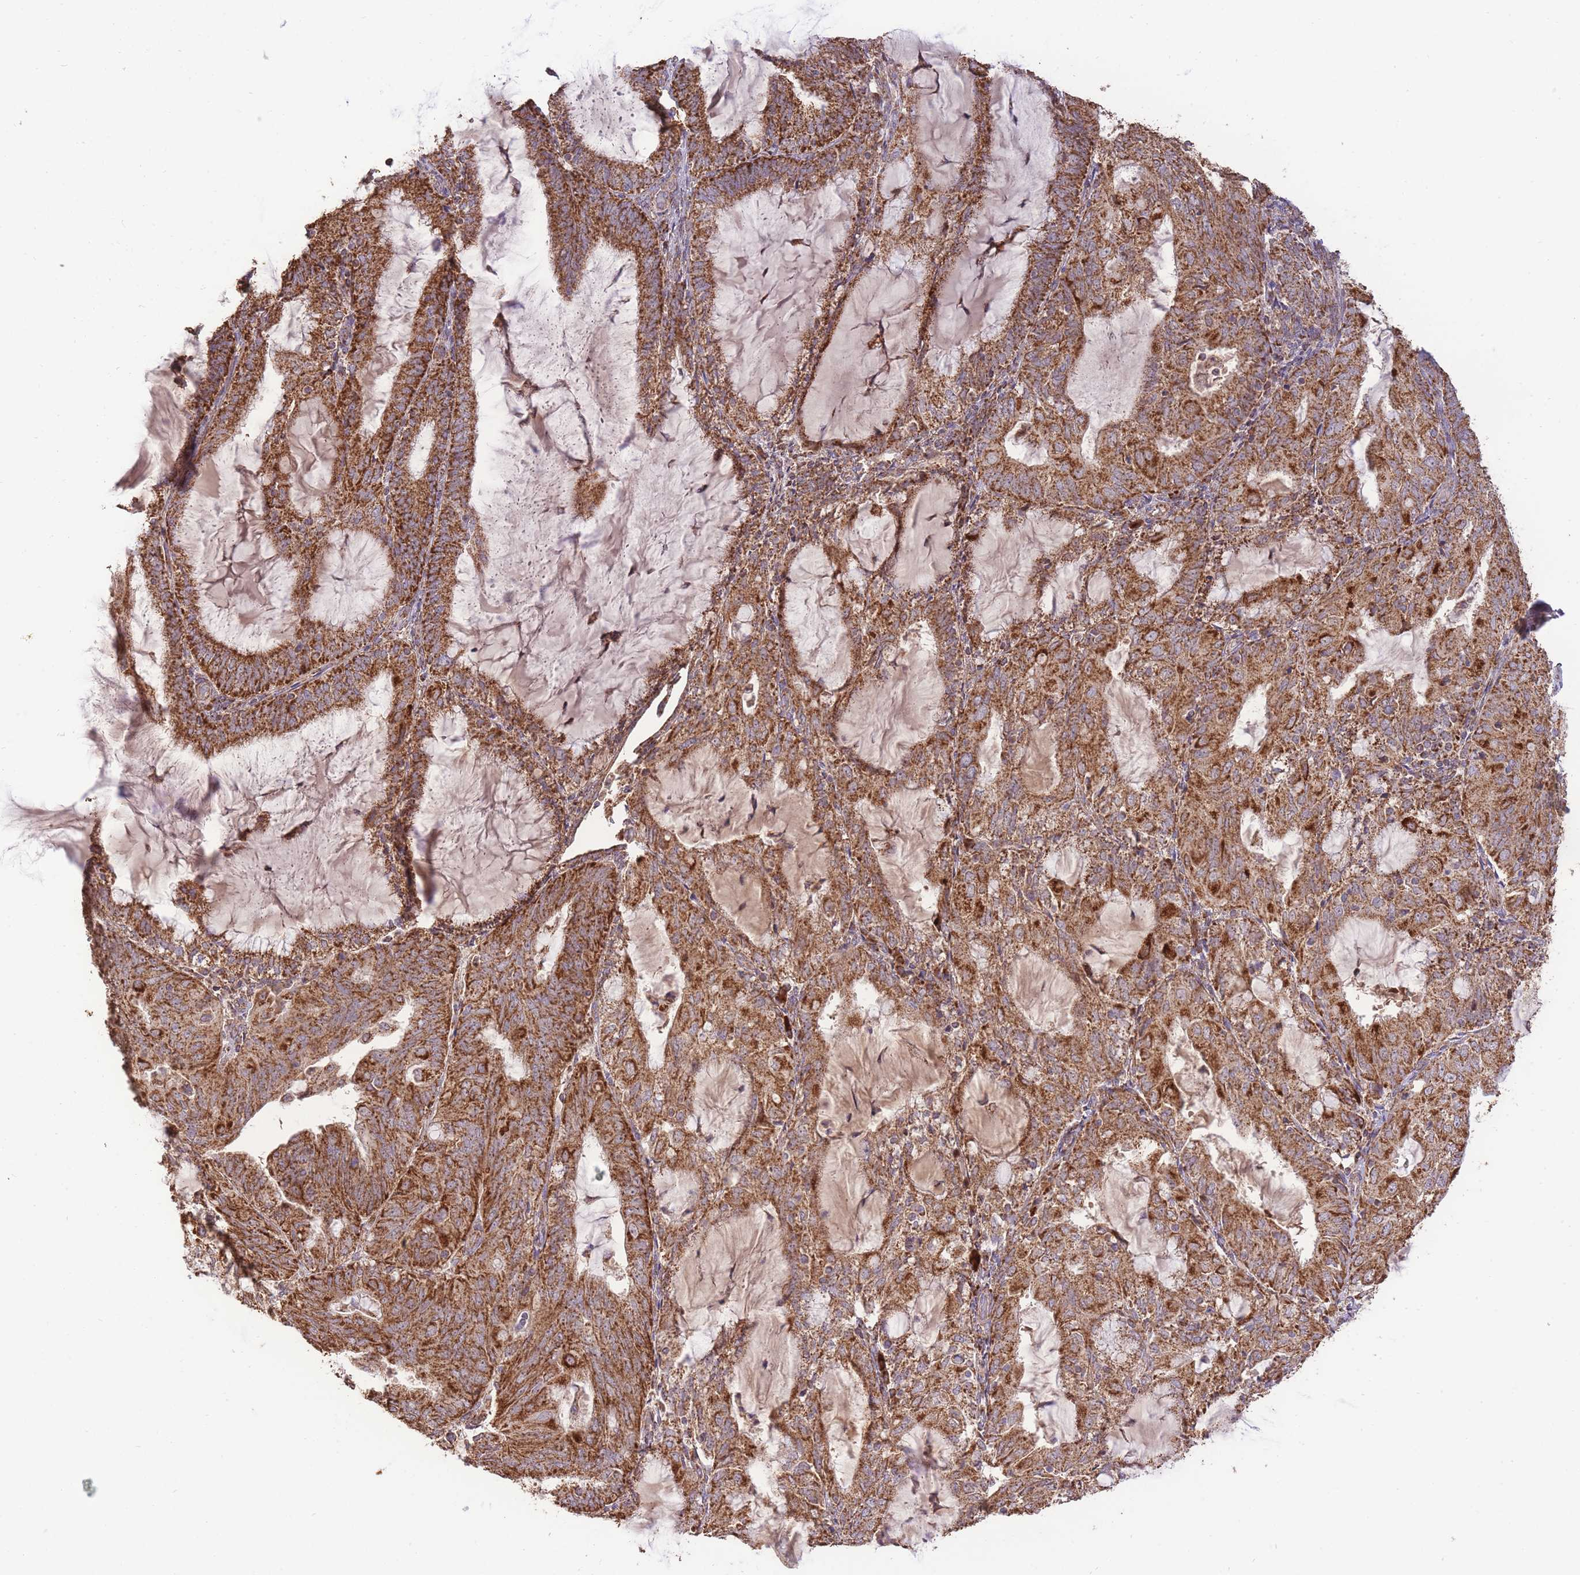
{"staining": {"intensity": "strong", "quantity": ">75%", "location": "cytoplasmic/membranous"}, "tissue": "endometrial cancer", "cell_type": "Tumor cells", "image_type": "cancer", "snomed": [{"axis": "morphology", "description": "Adenocarcinoma, NOS"}, {"axis": "topography", "description": "Endometrium"}], "caption": "Tumor cells reveal high levels of strong cytoplasmic/membranous staining in about >75% of cells in human endometrial cancer.", "gene": "PREP", "patient": {"sex": "female", "age": 81}}